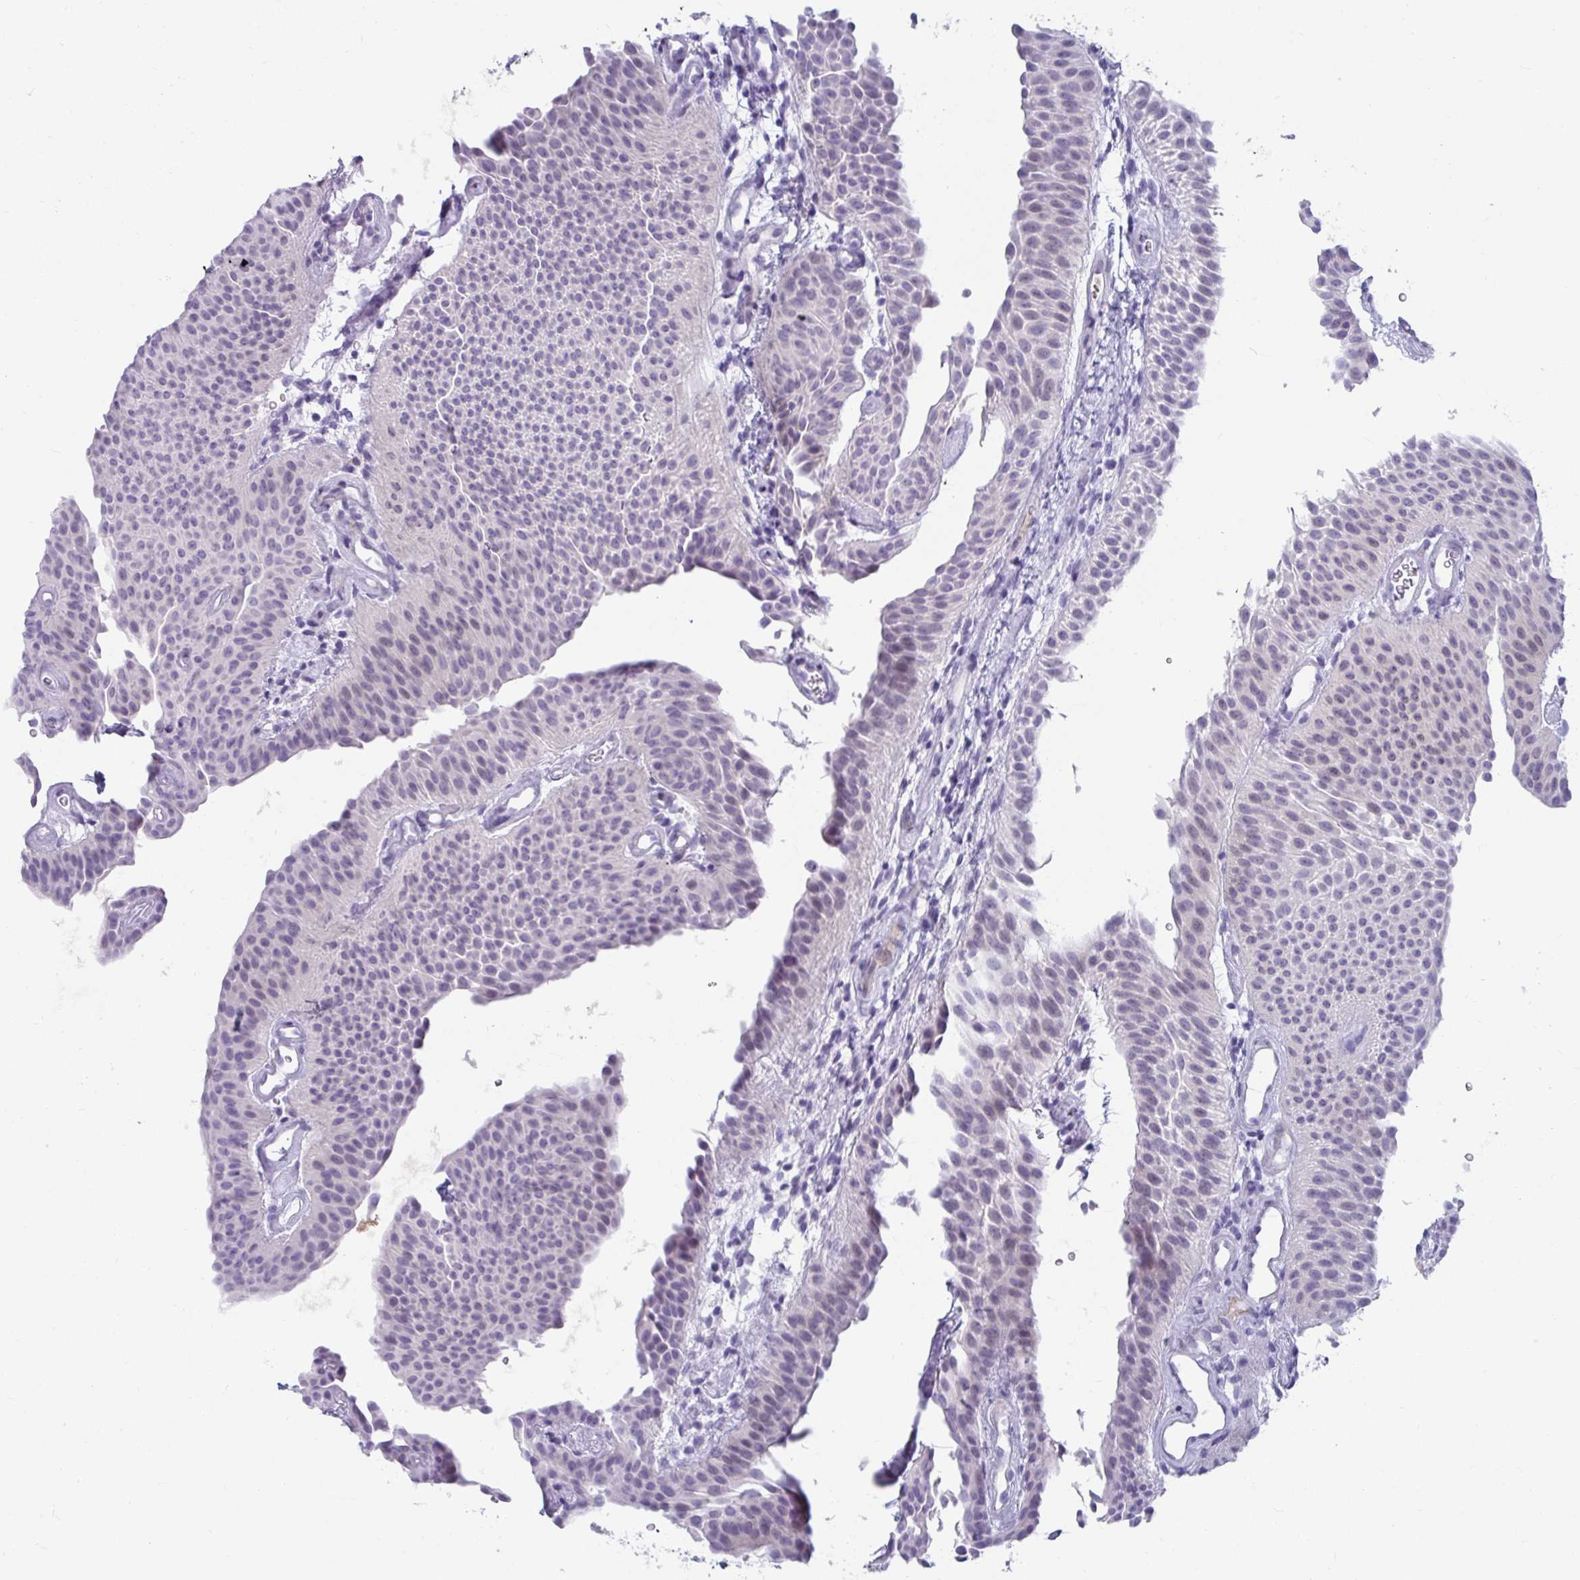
{"staining": {"intensity": "weak", "quantity": "<25%", "location": "nuclear"}, "tissue": "urothelial cancer", "cell_type": "Tumor cells", "image_type": "cancer", "snomed": [{"axis": "morphology", "description": "Urothelial carcinoma, Low grade"}, {"axis": "topography", "description": "Urinary bladder"}], "caption": "A photomicrograph of human urothelial cancer is negative for staining in tumor cells. (Stains: DAB immunohistochemistry with hematoxylin counter stain, Microscopy: brightfield microscopy at high magnification).", "gene": "NPY", "patient": {"sex": "female", "age": 60}}